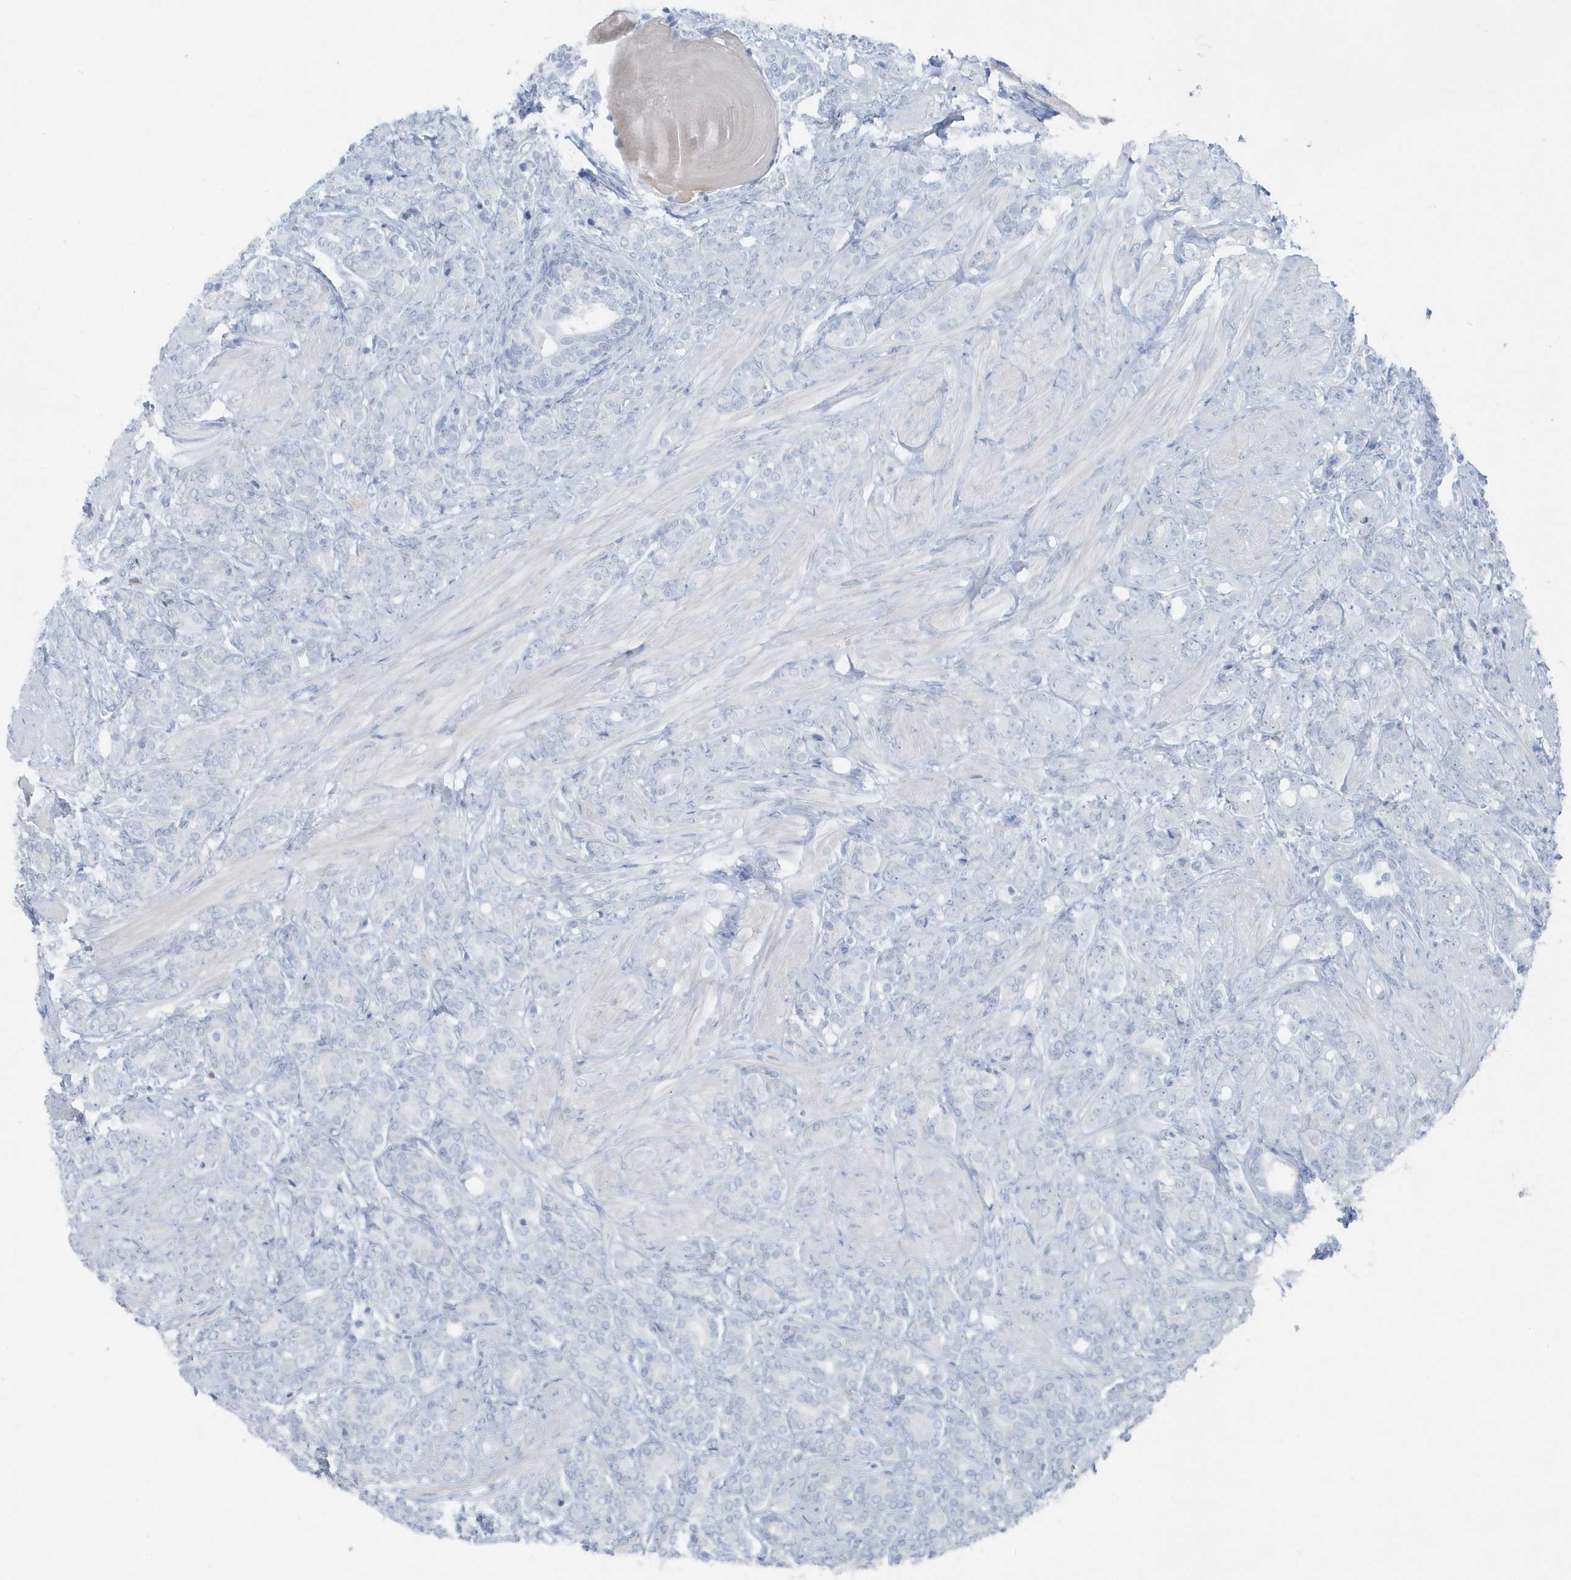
{"staining": {"intensity": "negative", "quantity": "none", "location": "none"}, "tissue": "prostate cancer", "cell_type": "Tumor cells", "image_type": "cancer", "snomed": [{"axis": "morphology", "description": "Adenocarcinoma, High grade"}, {"axis": "topography", "description": "Prostate"}], "caption": "Tumor cells are negative for brown protein staining in prostate cancer.", "gene": "FAM98A", "patient": {"sex": "male", "age": 62}}